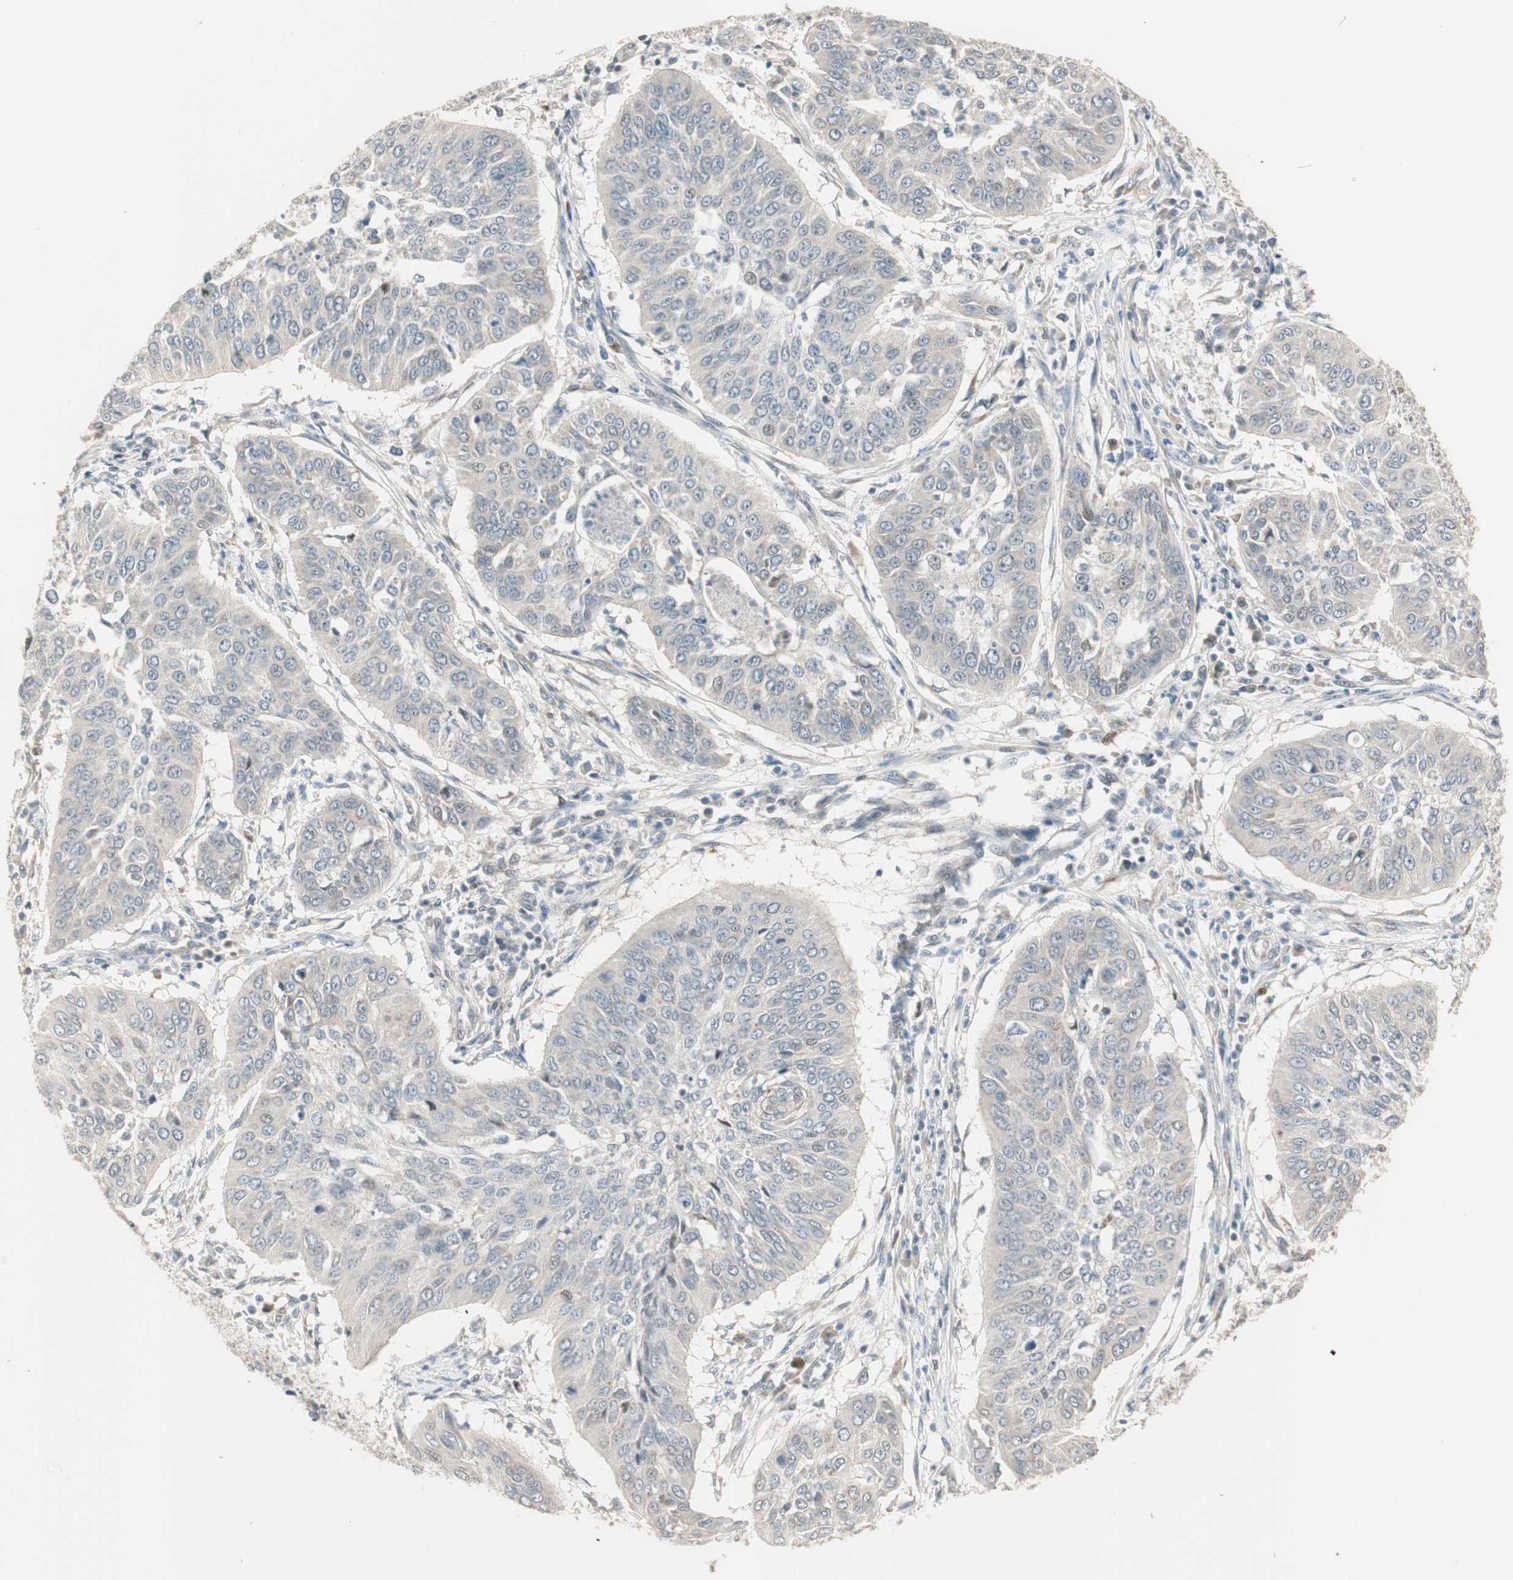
{"staining": {"intensity": "negative", "quantity": "none", "location": "none"}, "tissue": "cervical cancer", "cell_type": "Tumor cells", "image_type": "cancer", "snomed": [{"axis": "morphology", "description": "Normal tissue, NOS"}, {"axis": "morphology", "description": "Squamous cell carcinoma, NOS"}, {"axis": "topography", "description": "Cervix"}], "caption": "This is an immunohistochemistry image of squamous cell carcinoma (cervical). There is no positivity in tumor cells.", "gene": "PDZK1", "patient": {"sex": "female", "age": 39}}